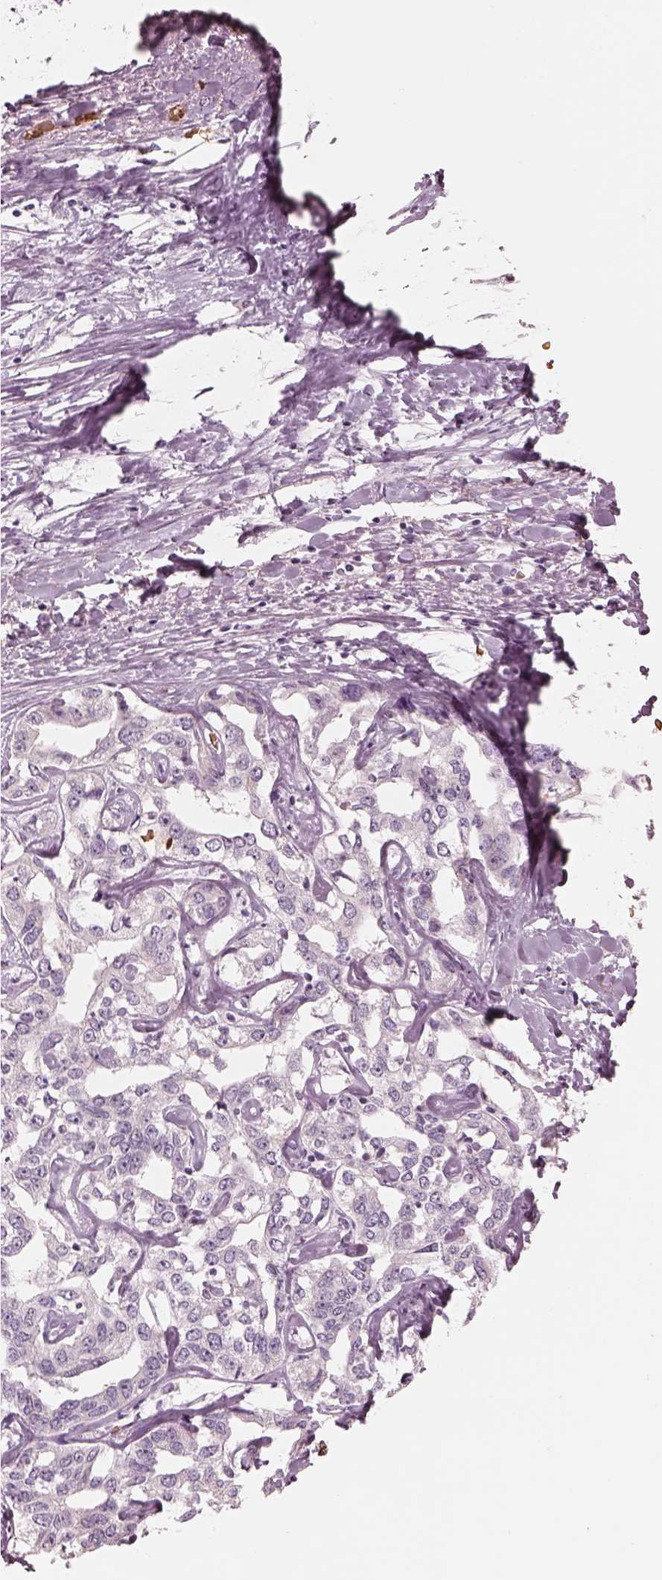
{"staining": {"intensity": "negative", "quantity": "none", "location": "none"}, "tissue": "liver cancer", "cell_type": "Tumor cells", "image_type": "cancer", "snomed": [{"axis": "morphology", "description": "Cholangiocarcinoma"}, {"axis": "topography", "description": "Liver"}], "caption": "This is an immunohistochemistry (IHC) micrograph of cholangiocarcinoma (liver). There is no positivity in tumor cells.", "gene": "ANKLE1", "patient": {"sex": "male", "age": 59}}